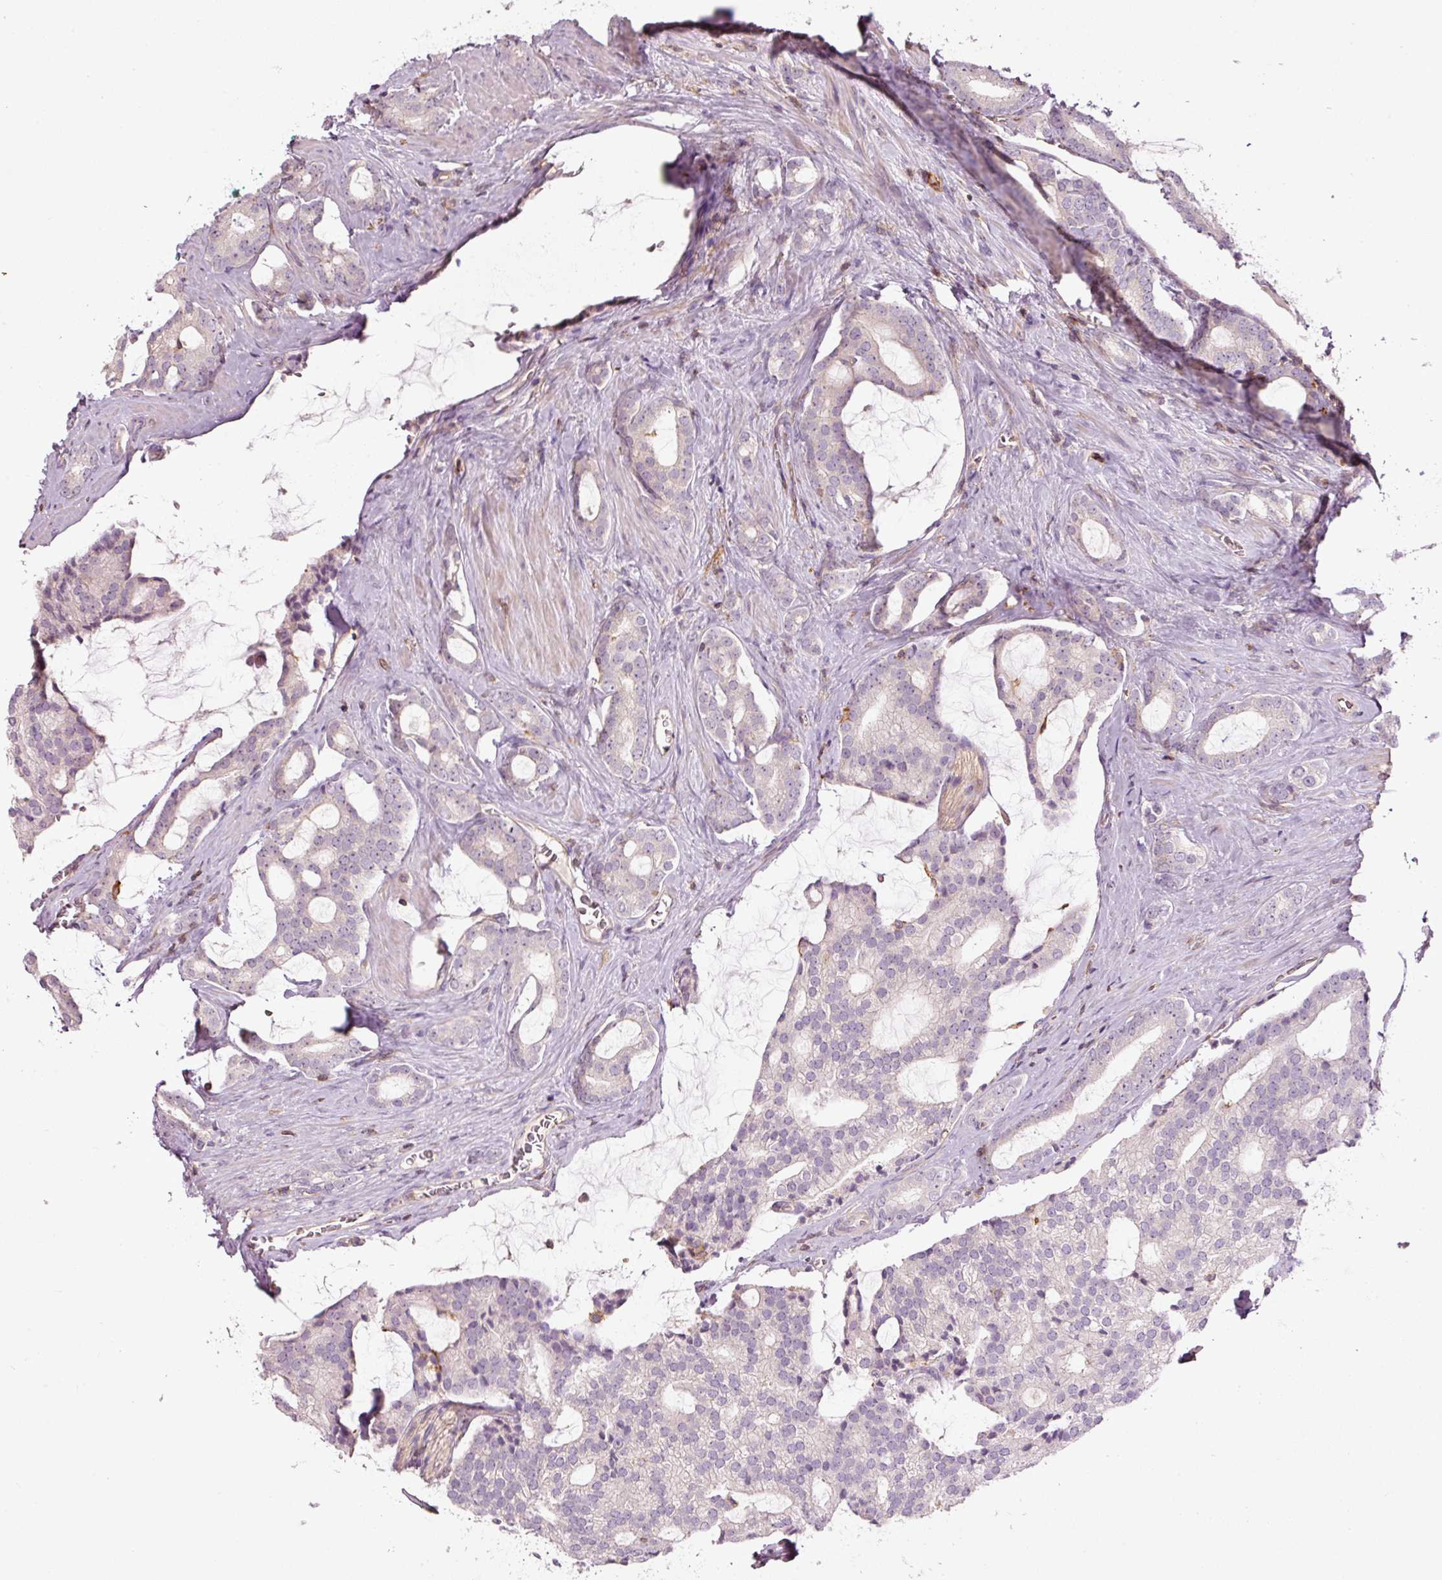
{"staining": {"intensity": "negative", "quantity": "none", "location": "none"}, "tissue": "prostate cancer", "cell_type": "Tumor cells", "image_type": "cancer", "snomed": [{"axis": "morphology", "description": "Adenocarcinoma, High grade"}, {"axis": "topography", "description": "Prostate"}], "caption": "IHC micrograph of prostate cancer stained for a protein (brown), which displays no positivity in tumor cells.", "gene": "SIPA1", "patient": {"sex": "male", "age": 63}}